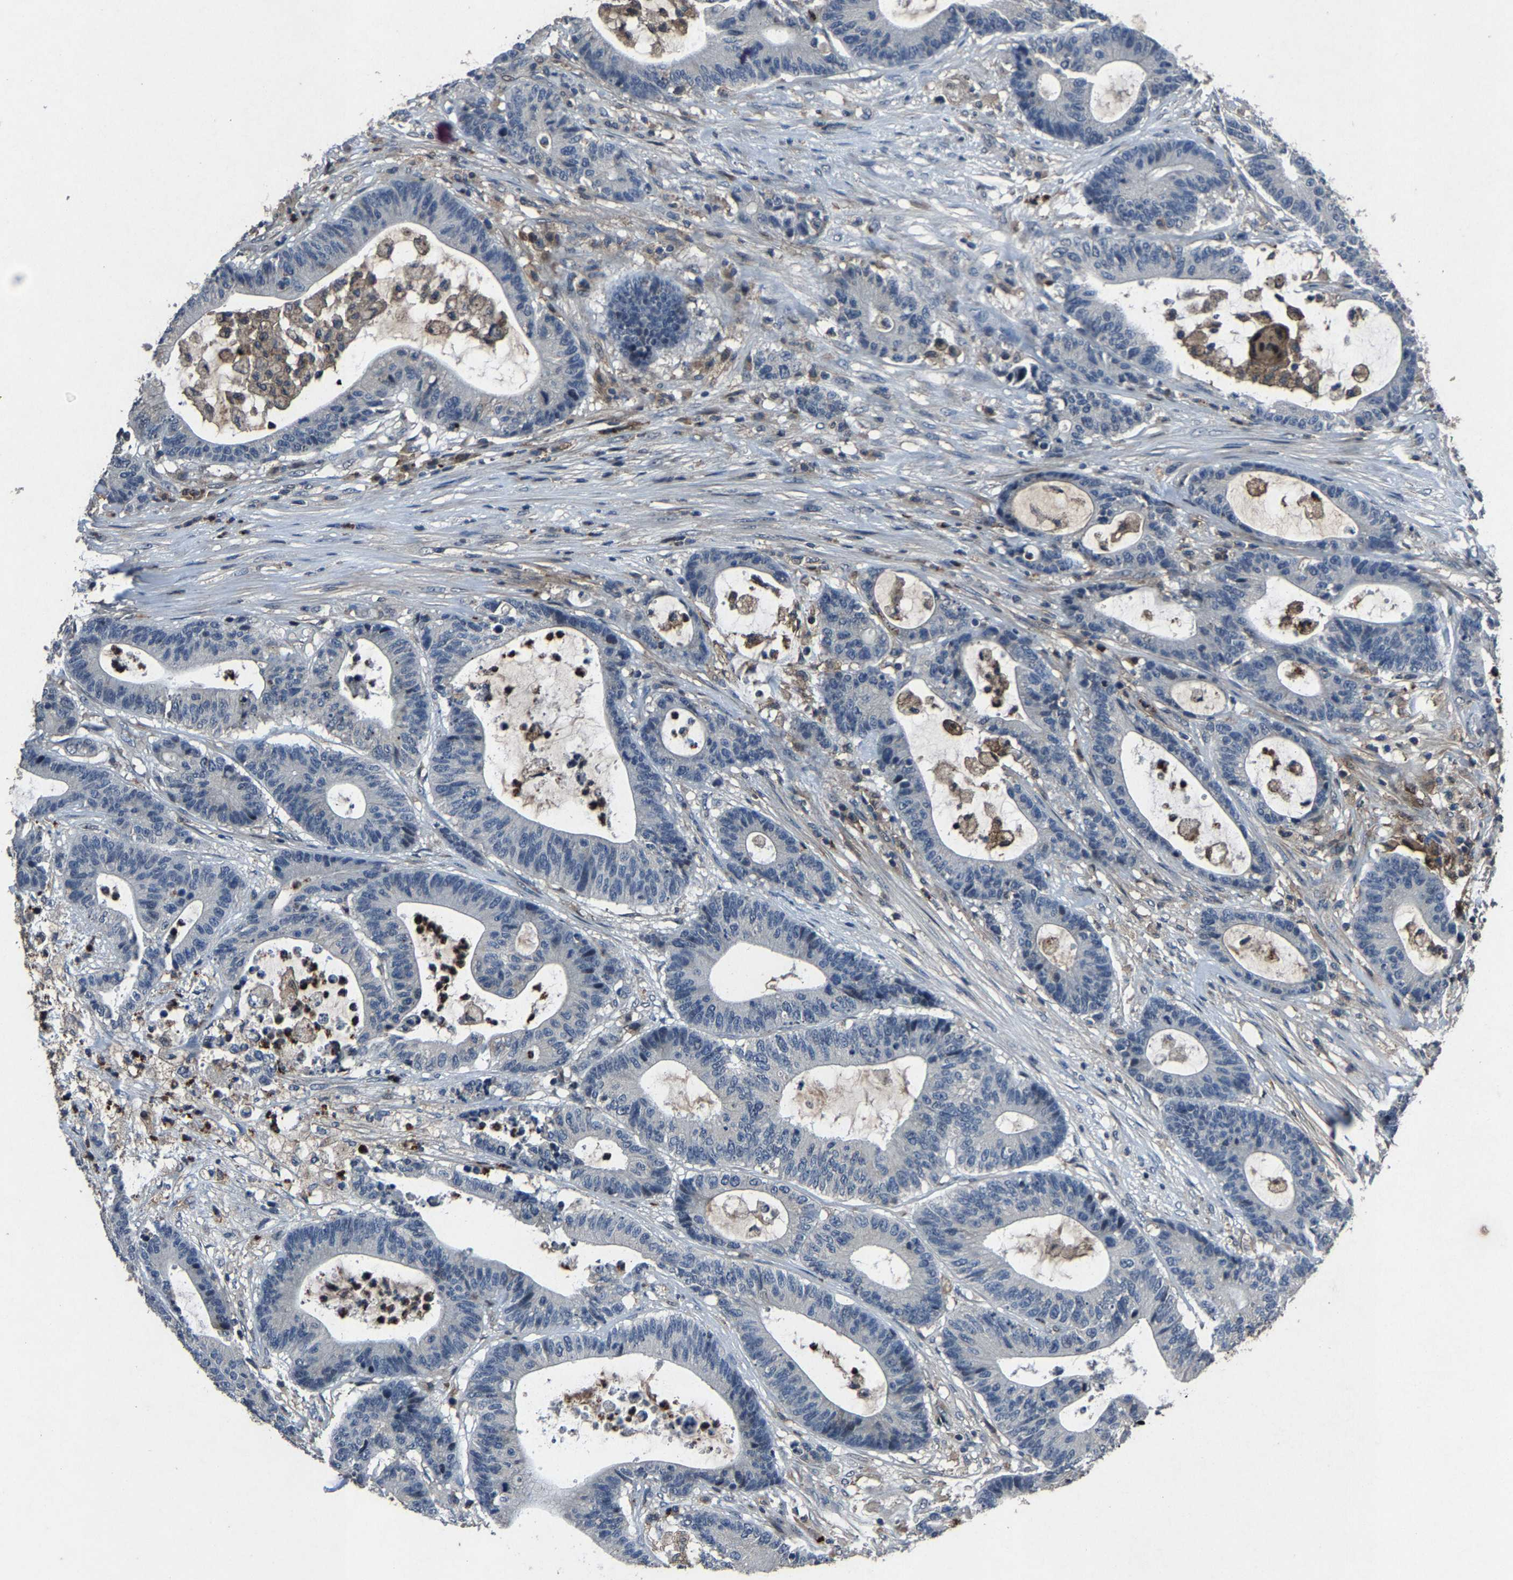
{"staining": {"intensity": "negative", "quantity": "none", "location": "none"}, "tissue": "colorectal cancer", "cell_type": "Tumor cells", "image_type": "cancer", "snomed": [{"axis": "morphology", "description": "Adenocarcinoma, NOS"}, {"axis": "topography", "description": "Colon"}], "caption": "Human colorectal adenocarcinoma stained for a protein using immunohistochemistry (IHC) displays no staining in tumor cells.", "gene": "PCNX2", "patient": {"sex": "female", "age": 84}}